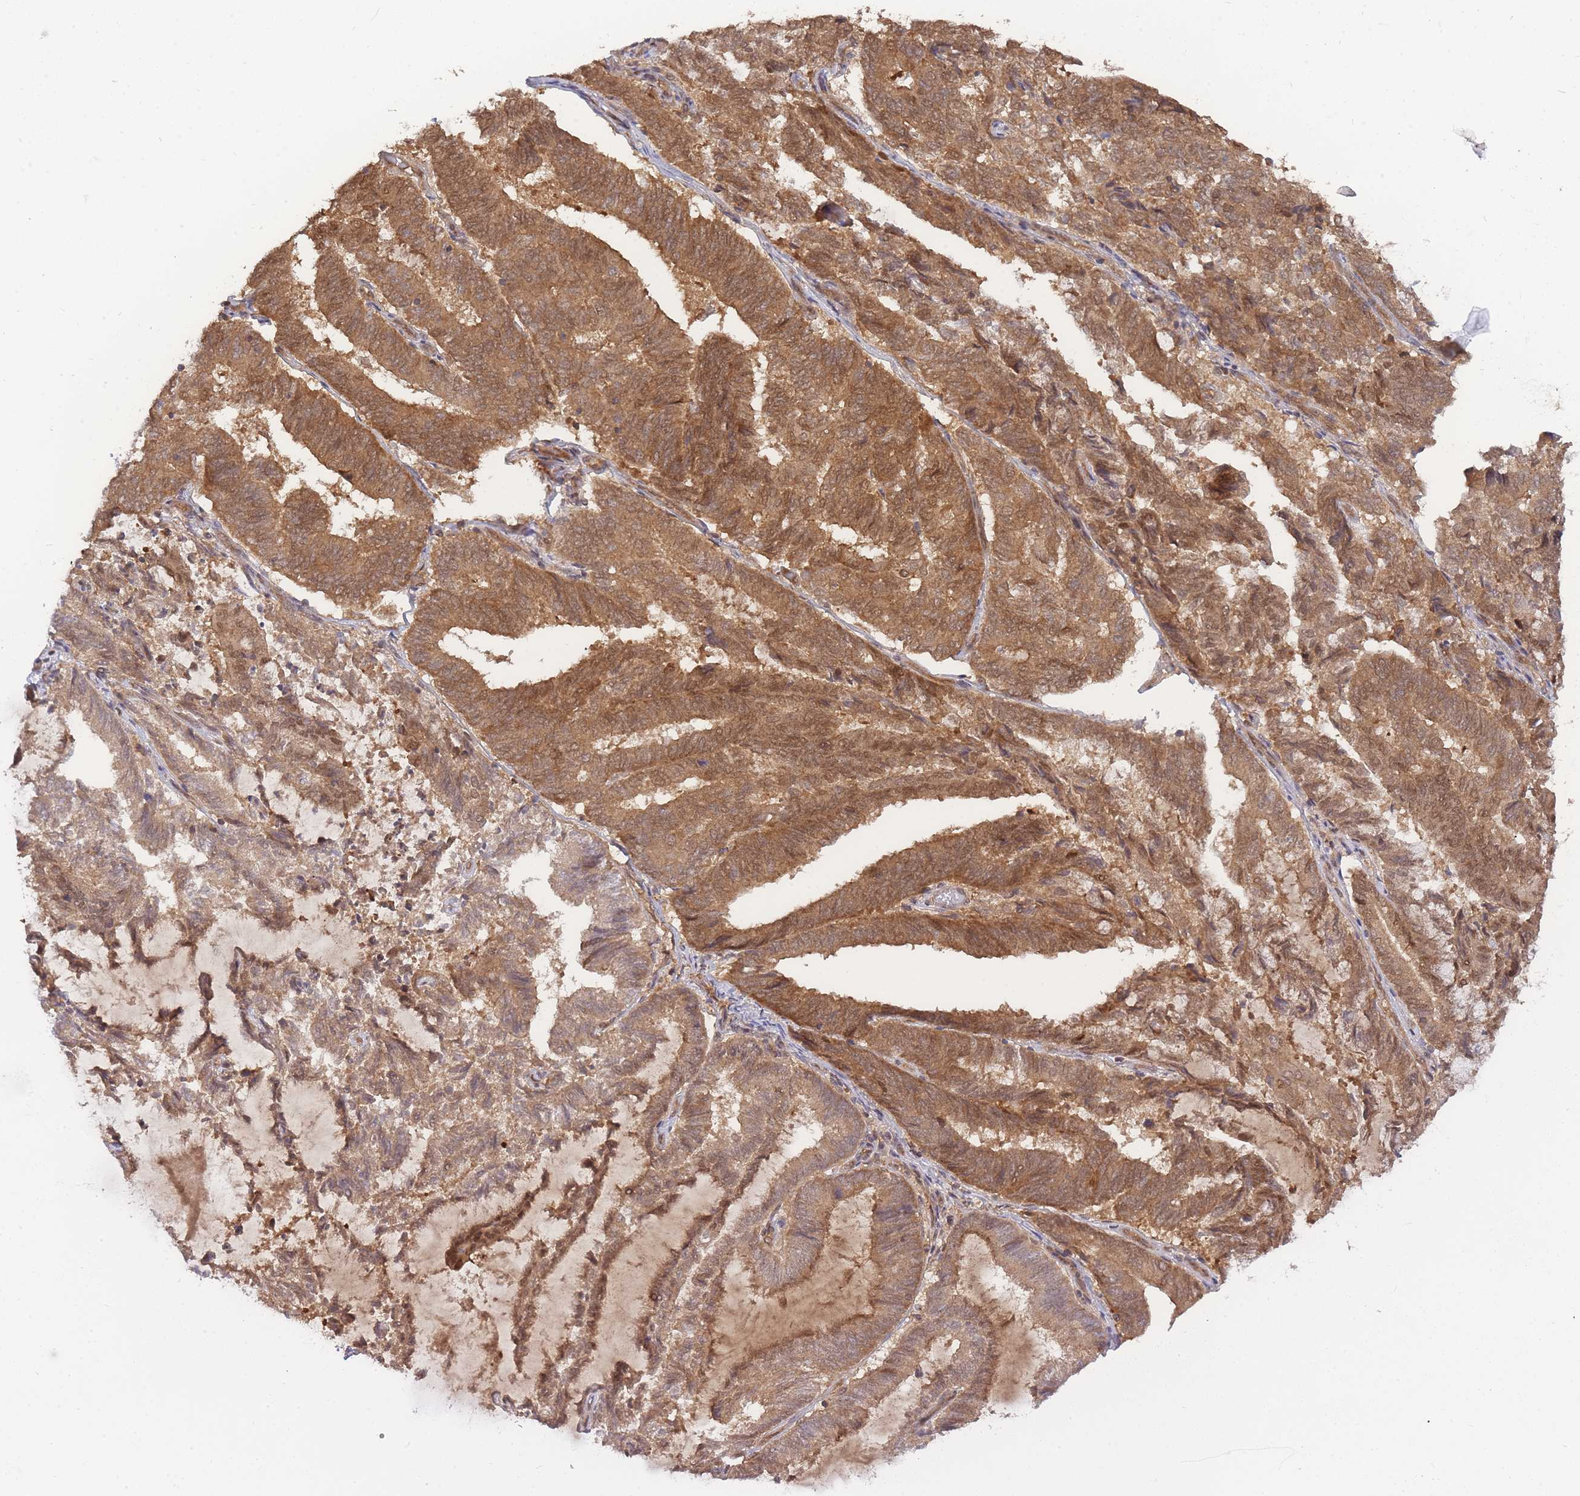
{"staining": {"intensity": "moderate", "quantity": ">75%", "location": "cytoplasmic/membranous,nuclear"}, "tissue": "endometrial cancer", "cell_type": "Tumor cells", "image_type": "cancer", "snomed": [{"axis": "morphology", "description": "Adenocarcinoma, NOS"}, {"axis": "topography", "description": "Endometrium"}], "caption": "Immunohistochemistry (IHC) of adenocarcinoma (endometrial) exhibits medium levels of moderate cytoplasmic/membranous and nuclear staining in approximately >75% of tumor cells. The staining was performed using DAB to visualize the protein expression in brown, while the nuclei were stained in blue with hematoxylin (Magnification: 20x).", "gene": "KIAA1191", "patient": {"sex": "female", "age": 80}}